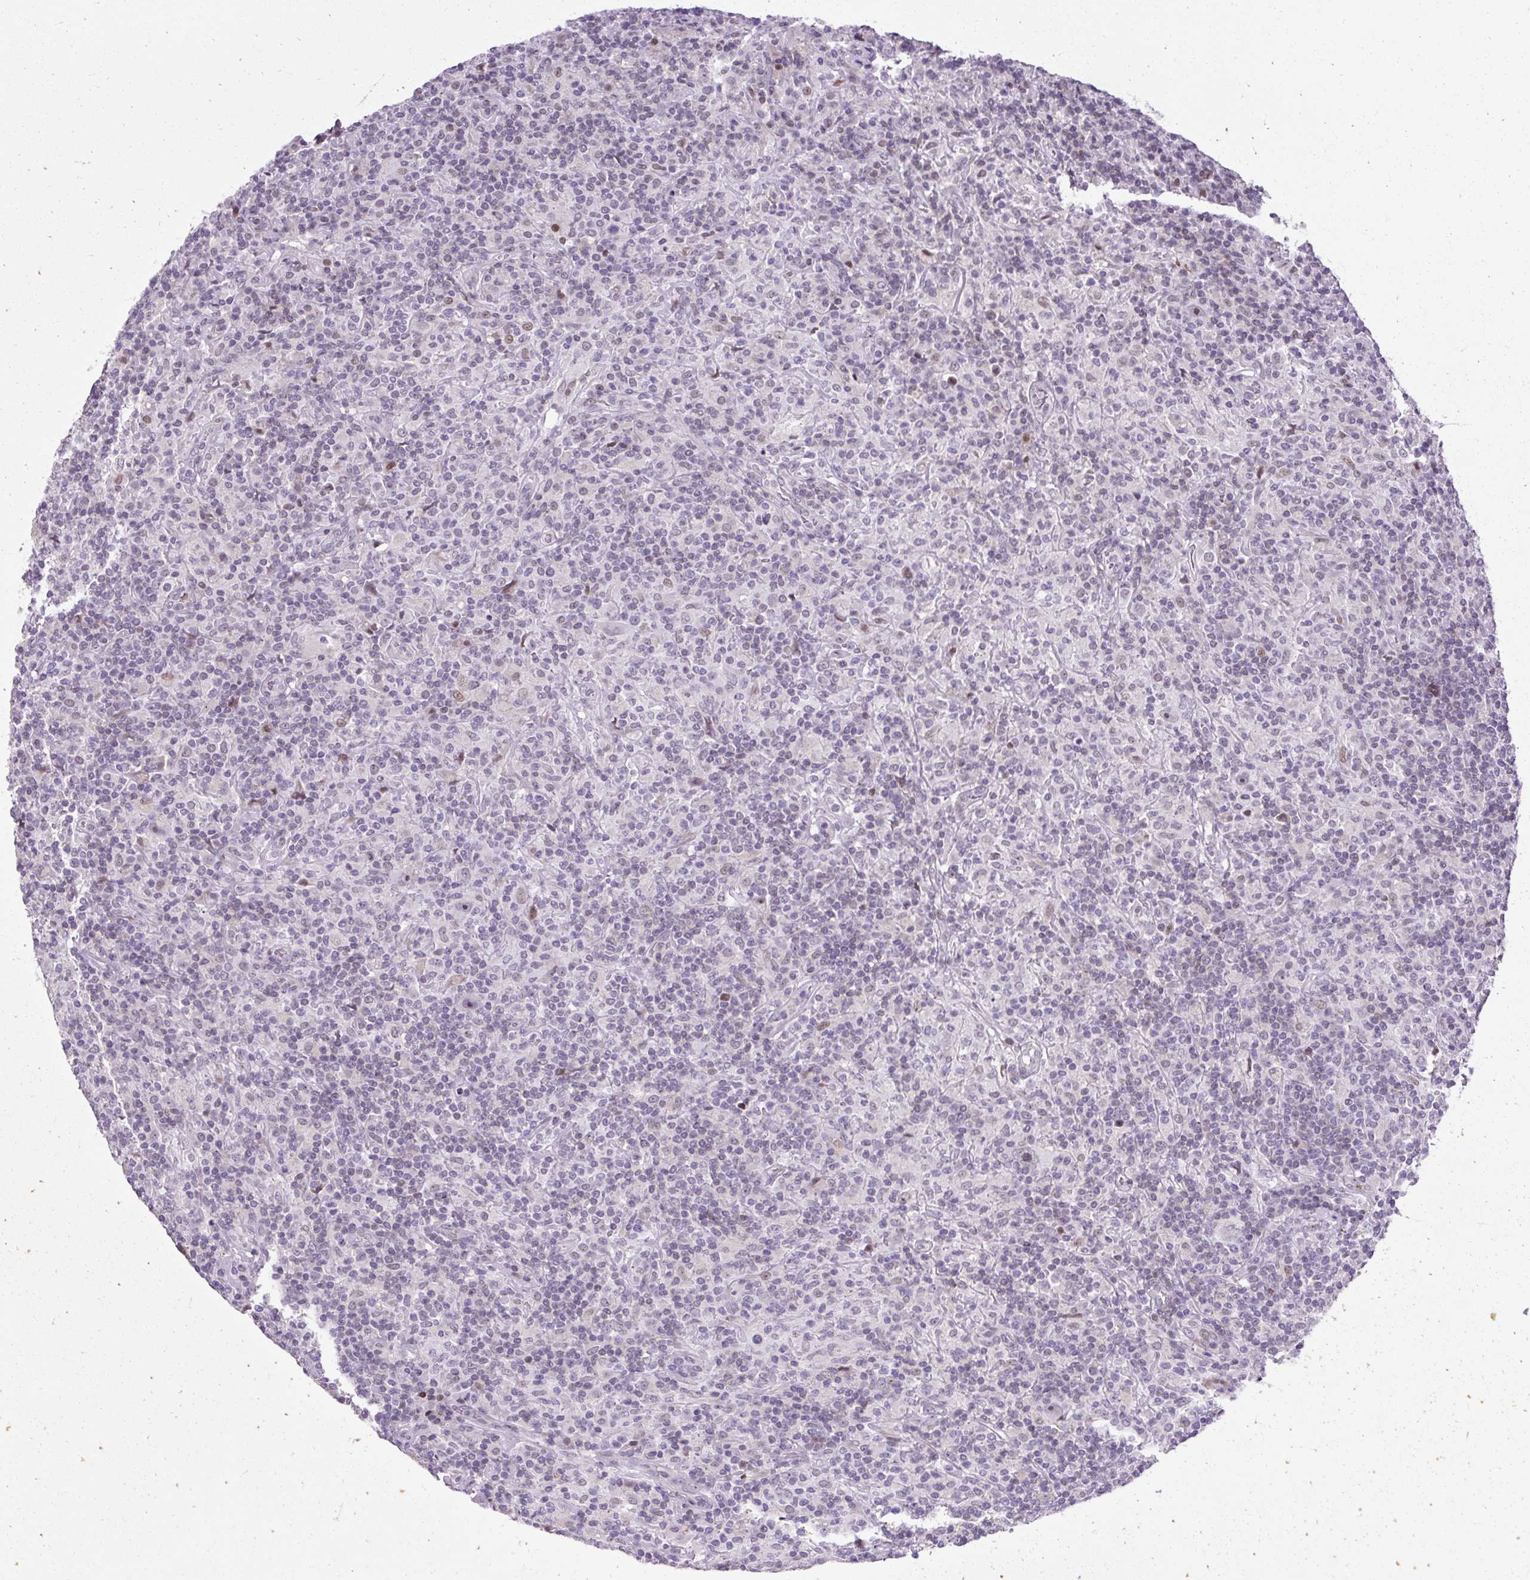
{"staining": {"intensity": "moderate", "quantity": "25%-75%", "location": "nuclear"}, "tissue": "lymphoma", "cell_type": "Tumor cells", "image_type": "cancer", "snomed": [{"axis": "morphology", "description": "Hodgkin's disease, NOS"}, {"axis": "topography", "description": "Lymph node"}], "caption": "Immunohistochemical staining of human lymphoma demonstrates medium levels of moderate nuclear protein expression in approximately 25%-75% of tumor cells.", "gene": "ARHGEF18", "patient": {"sex": "male", "age": 70}}